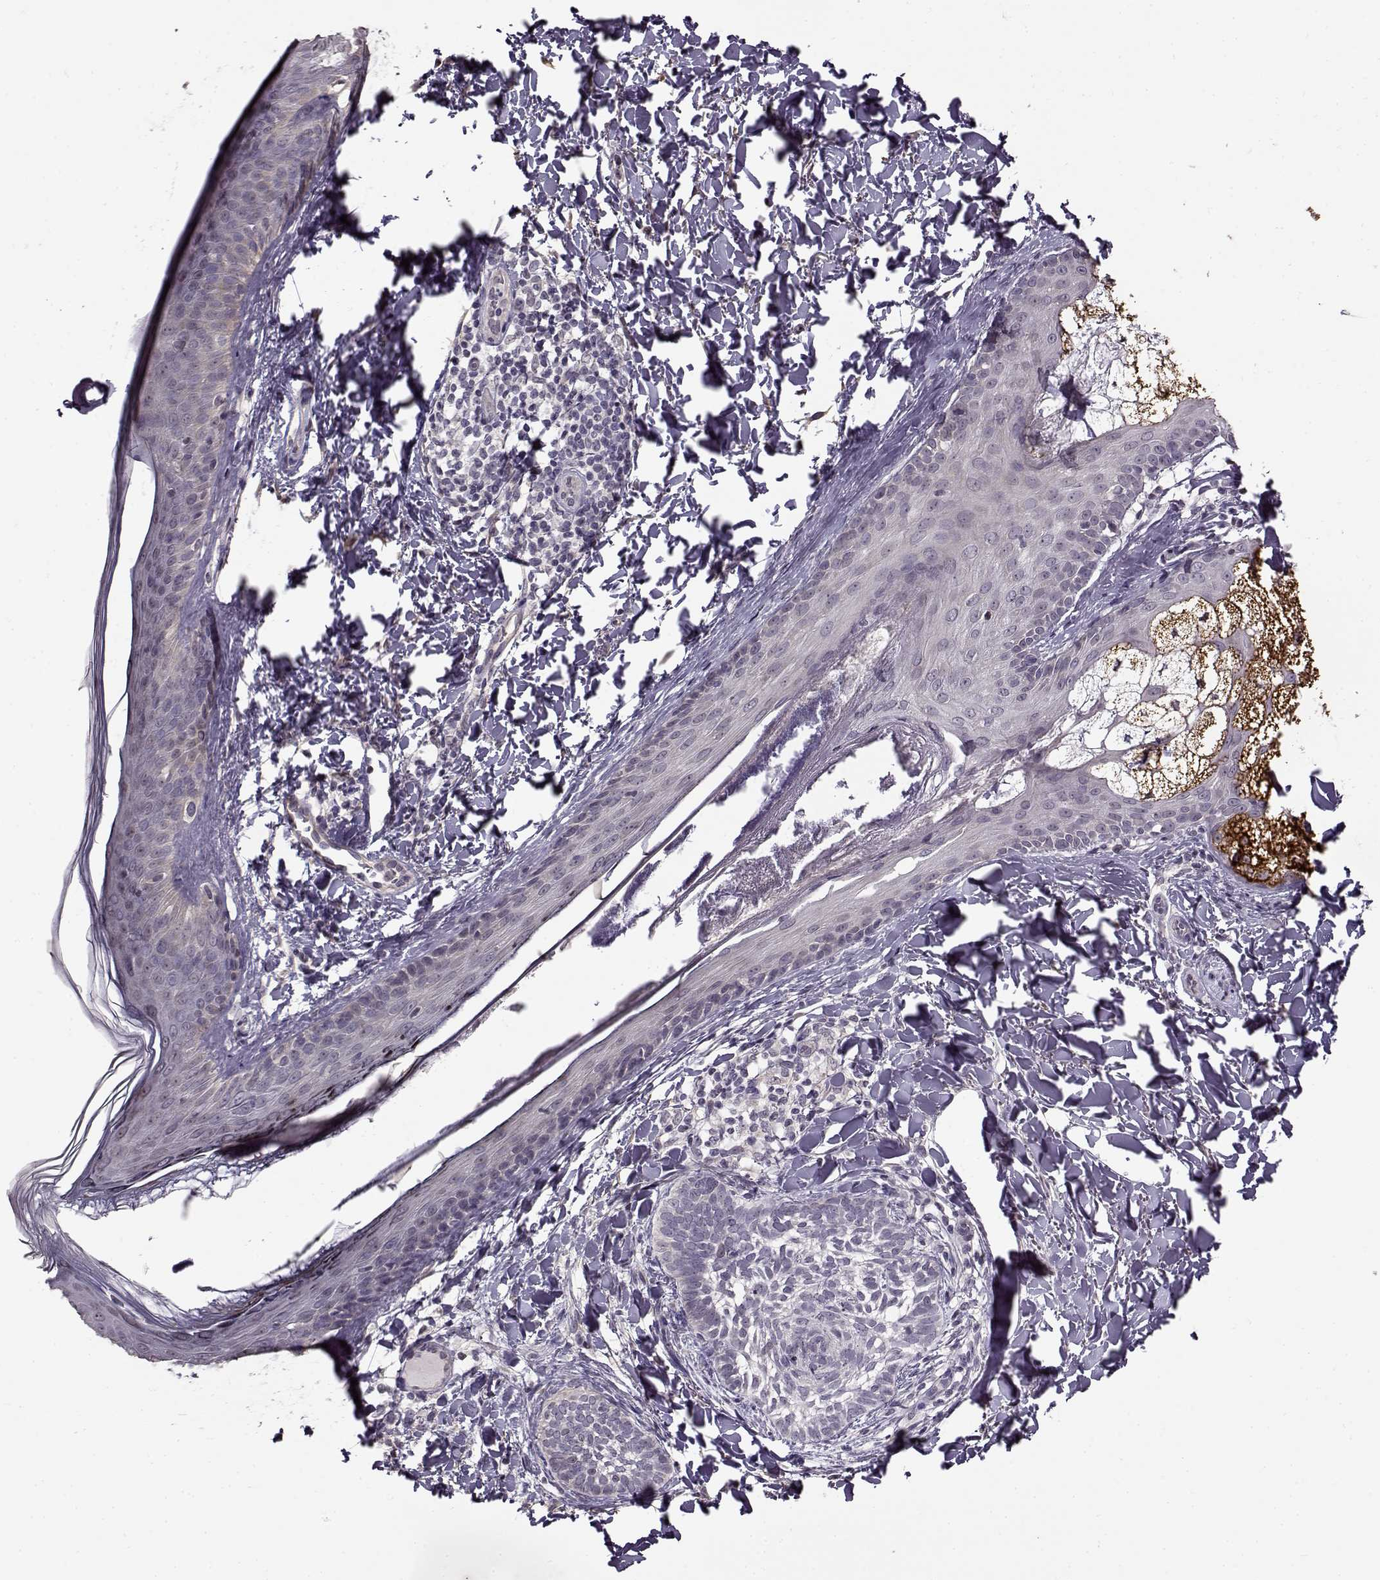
{"staining": {"intensity": "negative", "quantity": "none", "location": "none"}, "tissue": "skin cancer", "cell_type": "Tumor cells", "image_type": "cancer", "snomed": [{"axis": "morphology", "description": "Normal tissue, NOS"}, {"axis": "morphology", "description": "Basal cell carcinoma"}, {"axis": "topography", "description": "Skin"}], "caption": "Immunohistochemical staining of skin cancer (basal cell carcinoma) reveals no significant expression in tumor cells.", "gene": "FSHB", "patient": {"sex": "male", "age": 46}}